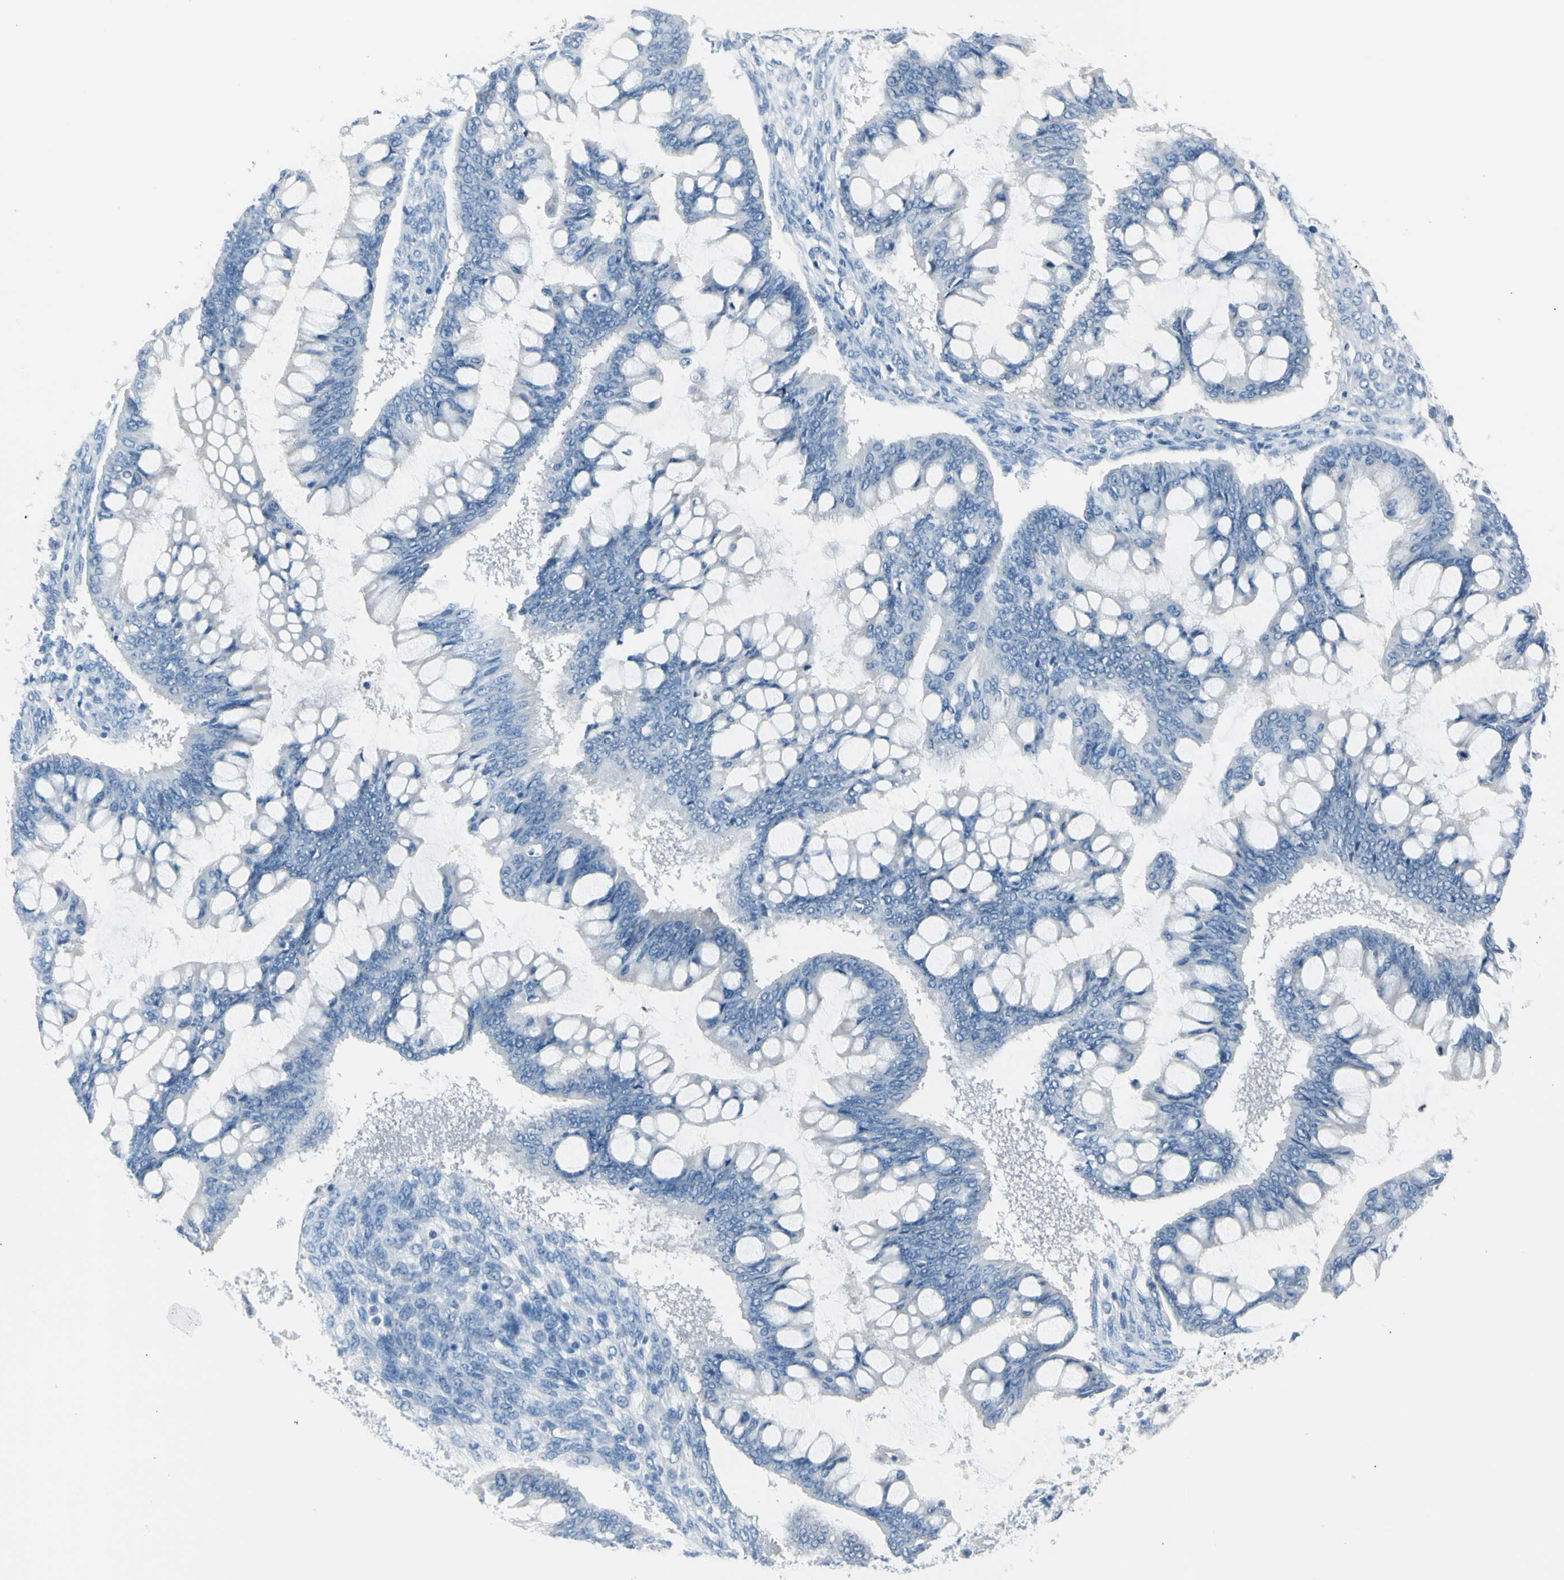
{"staining": {"intensity": "negative", "quantity": "none", "location": "none"}, "tissue": "ovarian cancer", "cell_type": "Tumor cells", "image_type": "cancer", "snomed": [{"axis": "morphology", "description": "Cystadenocarcinoma, mucinous, NOS"}, {"axis": "topography", "description": "Ovary"}], "caption": "IHC image of human mucinous cystadenocarcinoma (ovarian) stained for a protein (brown), which displays no staining in tumor cells.", "gene": "TPO", "patient": {"sex": "female", "age": 73}}